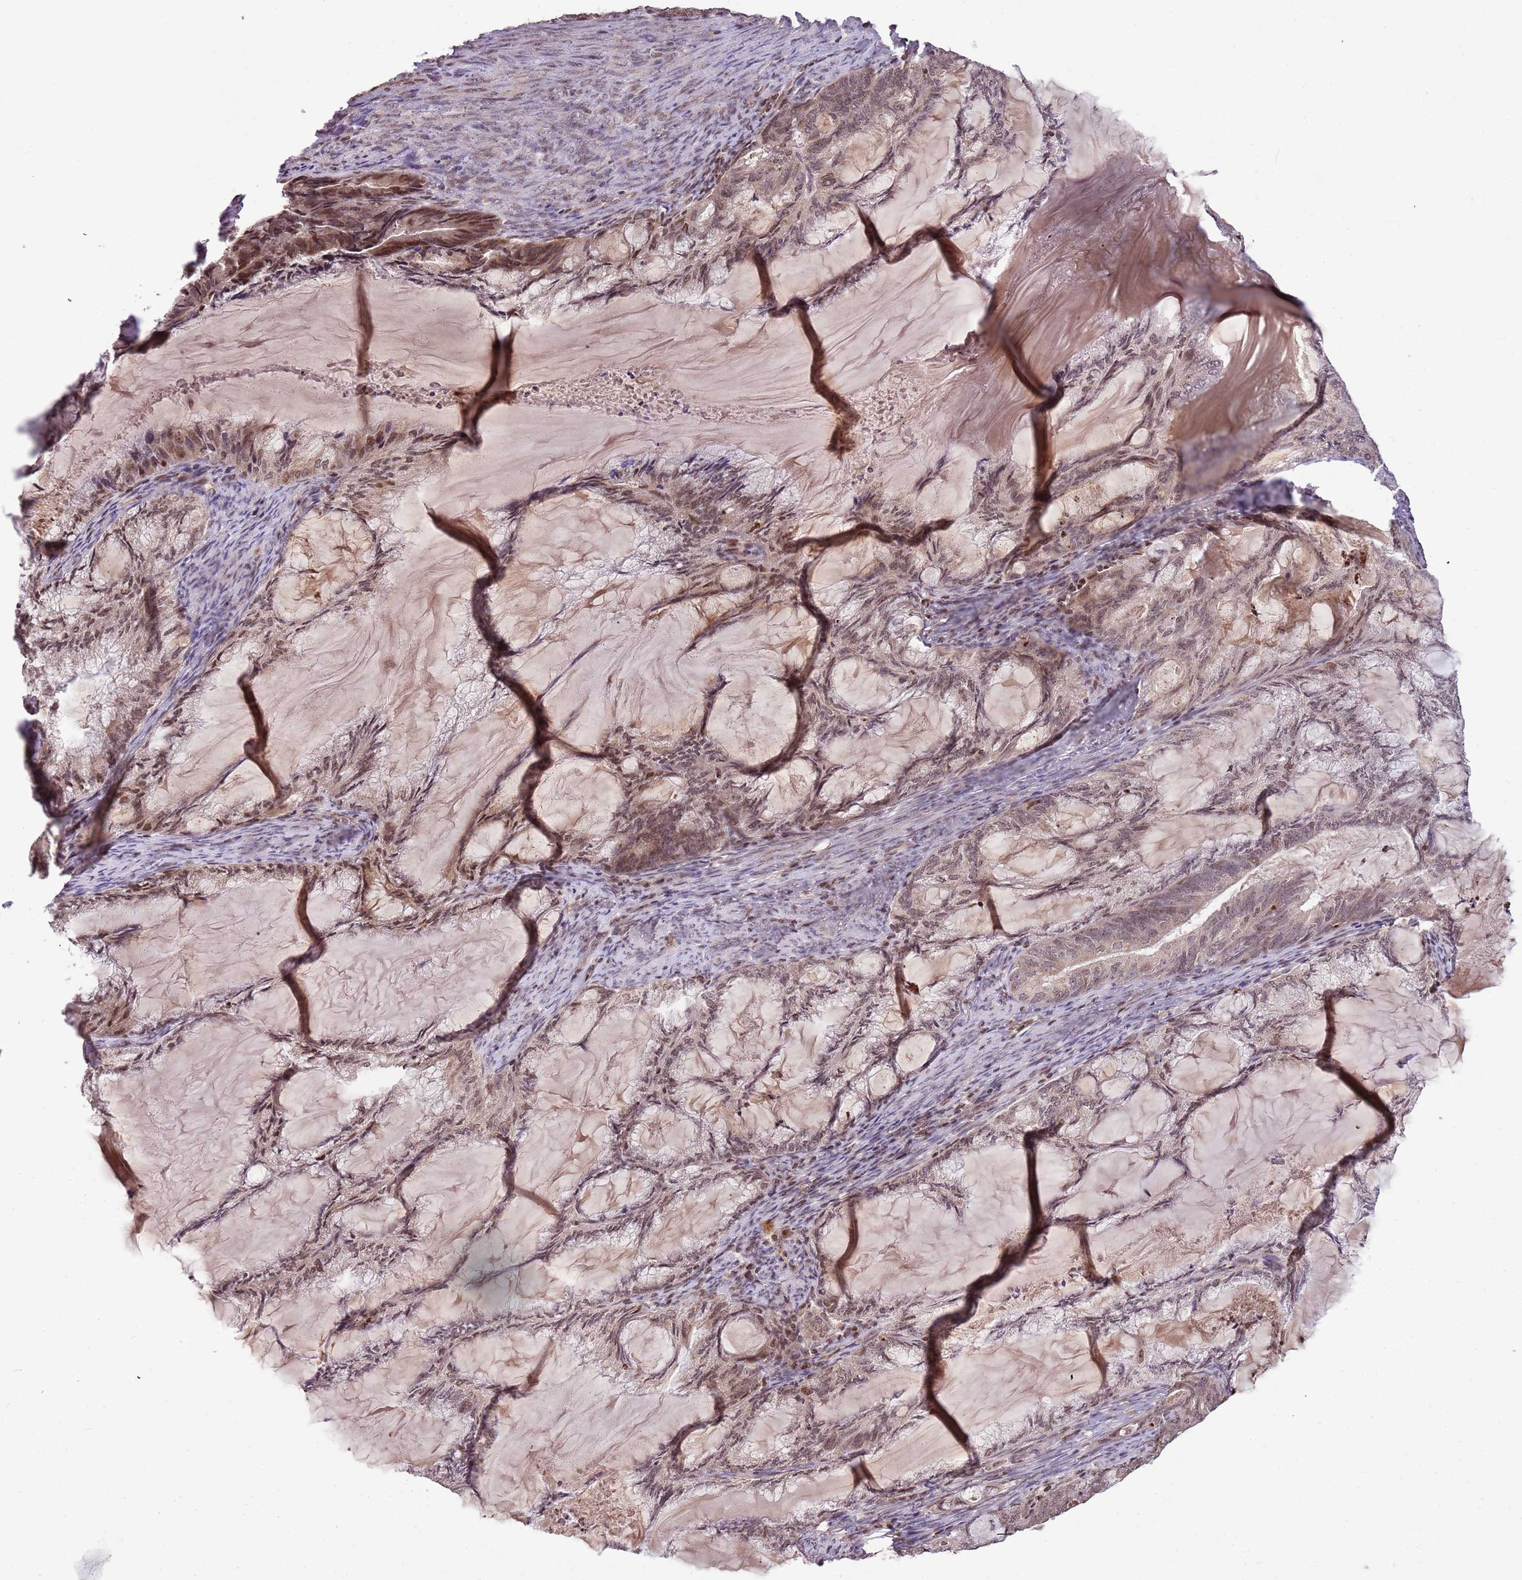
{"staining": {"intensity": "moderate", "quantity": "25%-75%", "location": "nuclear"}, "tissue": "endometrial cancer", "cell_type": "Tumor cells", "image_type": "cancer", "snomed": [{"axis": "morphology", "description": "Adenocarcinoma, NOS"}, {"axis": "topography", "description": "Endometrium"}], "caption": "Endometrial adenocarcinoma tissue exhibits moderate nuclear positivity in about 25%-75% of tumor cells, visualized by immunohistochemistry. (DAB = brown stain, brightfield microscopy at high magnification).", "gene": "SAMSN1", "patient": {"sex": "female", "age": 86}}